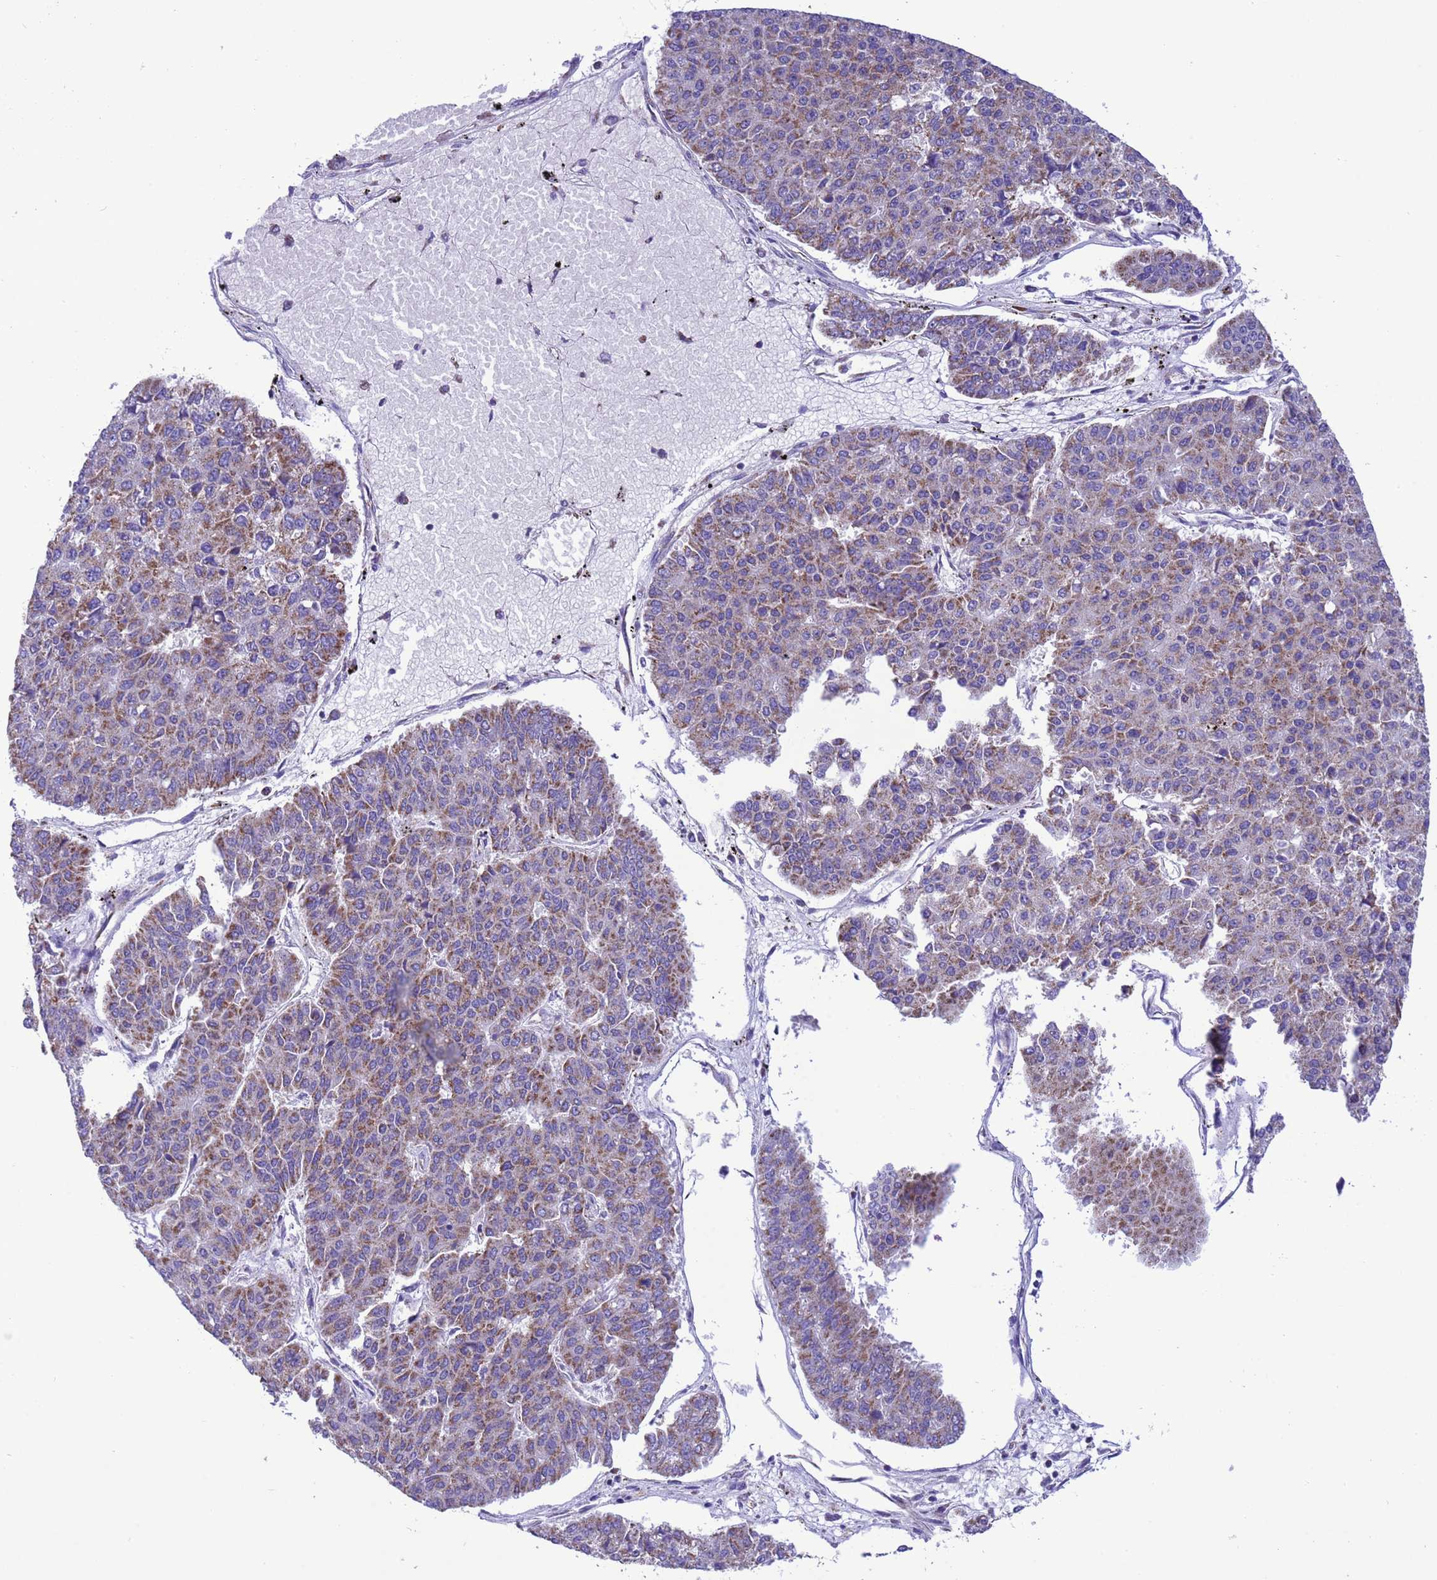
{"staining": {"intensity": "weak", "quantity": "25%-75%", "location": "cytoplasmic/membranous"}, "tissue": "pancreatic cancer", "cell_type": "Tumor cells", "image_type": "cancer", "snomed": [{"axis": "morphology", "description": "Adenocarcinoma, NOS"}, {"axis": "topography", "description": "Pancreas"}], "caption": "A micrograph showing weak cytoplasmic/membranous expression in about 25%-75% of tumor cells in adenocarcinoma (pancreatic), as visualized by brown immunohistochemical staining.", "gene": "CCDC191", "patient": {"sex": "male", "age": 50}}